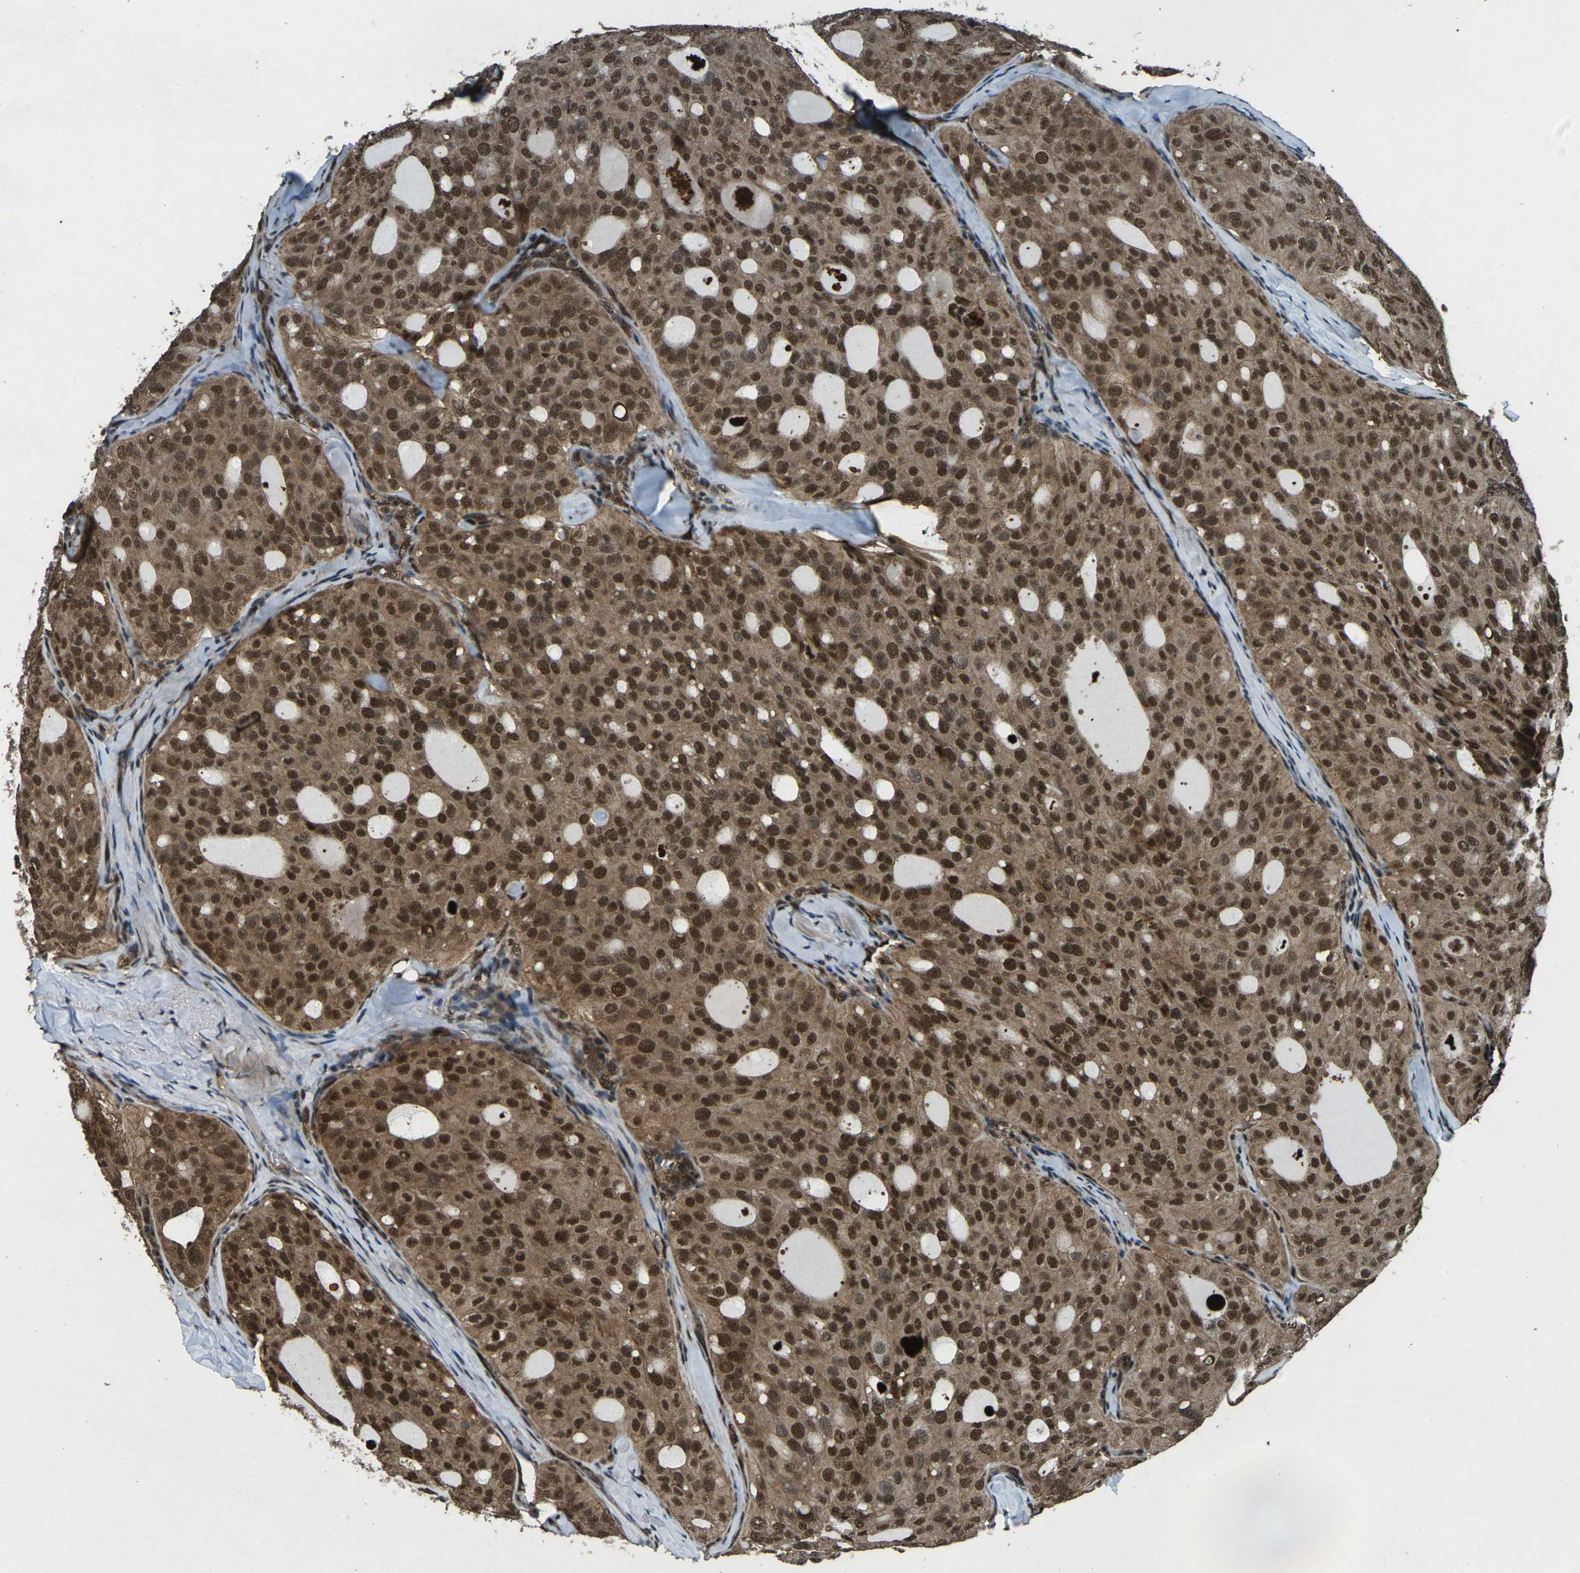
{"staining": {"intensity": "strong", "quantity": ">75%", "location": "cytoplasmic/membranous,nuclear"}, "tissue": "thyroid cancer", "cell_type": "Tumor cells", "image_type": "cancer", "snomed": [{"axis": "morphology", "description": "Follicular adenoma carcinoma, NOS"}, {"axis": "topography", "description": "Thyroid gland"}], "caption": "Immunohistochemistry (IHC) histopathology image of neoplastic tissue: human thyroid follicular adenoma carcinoma stained using immunohistochemistry (IHC) displays high levels of strong protein expression localized specifically in the cytoplasmic/membranous and nuclear of tumor cells, appearing as a cytoplasmic/membranous and nuclear brown color.", "gene": "NR4A2", "patient": {"sex": "male", "age": 75}}